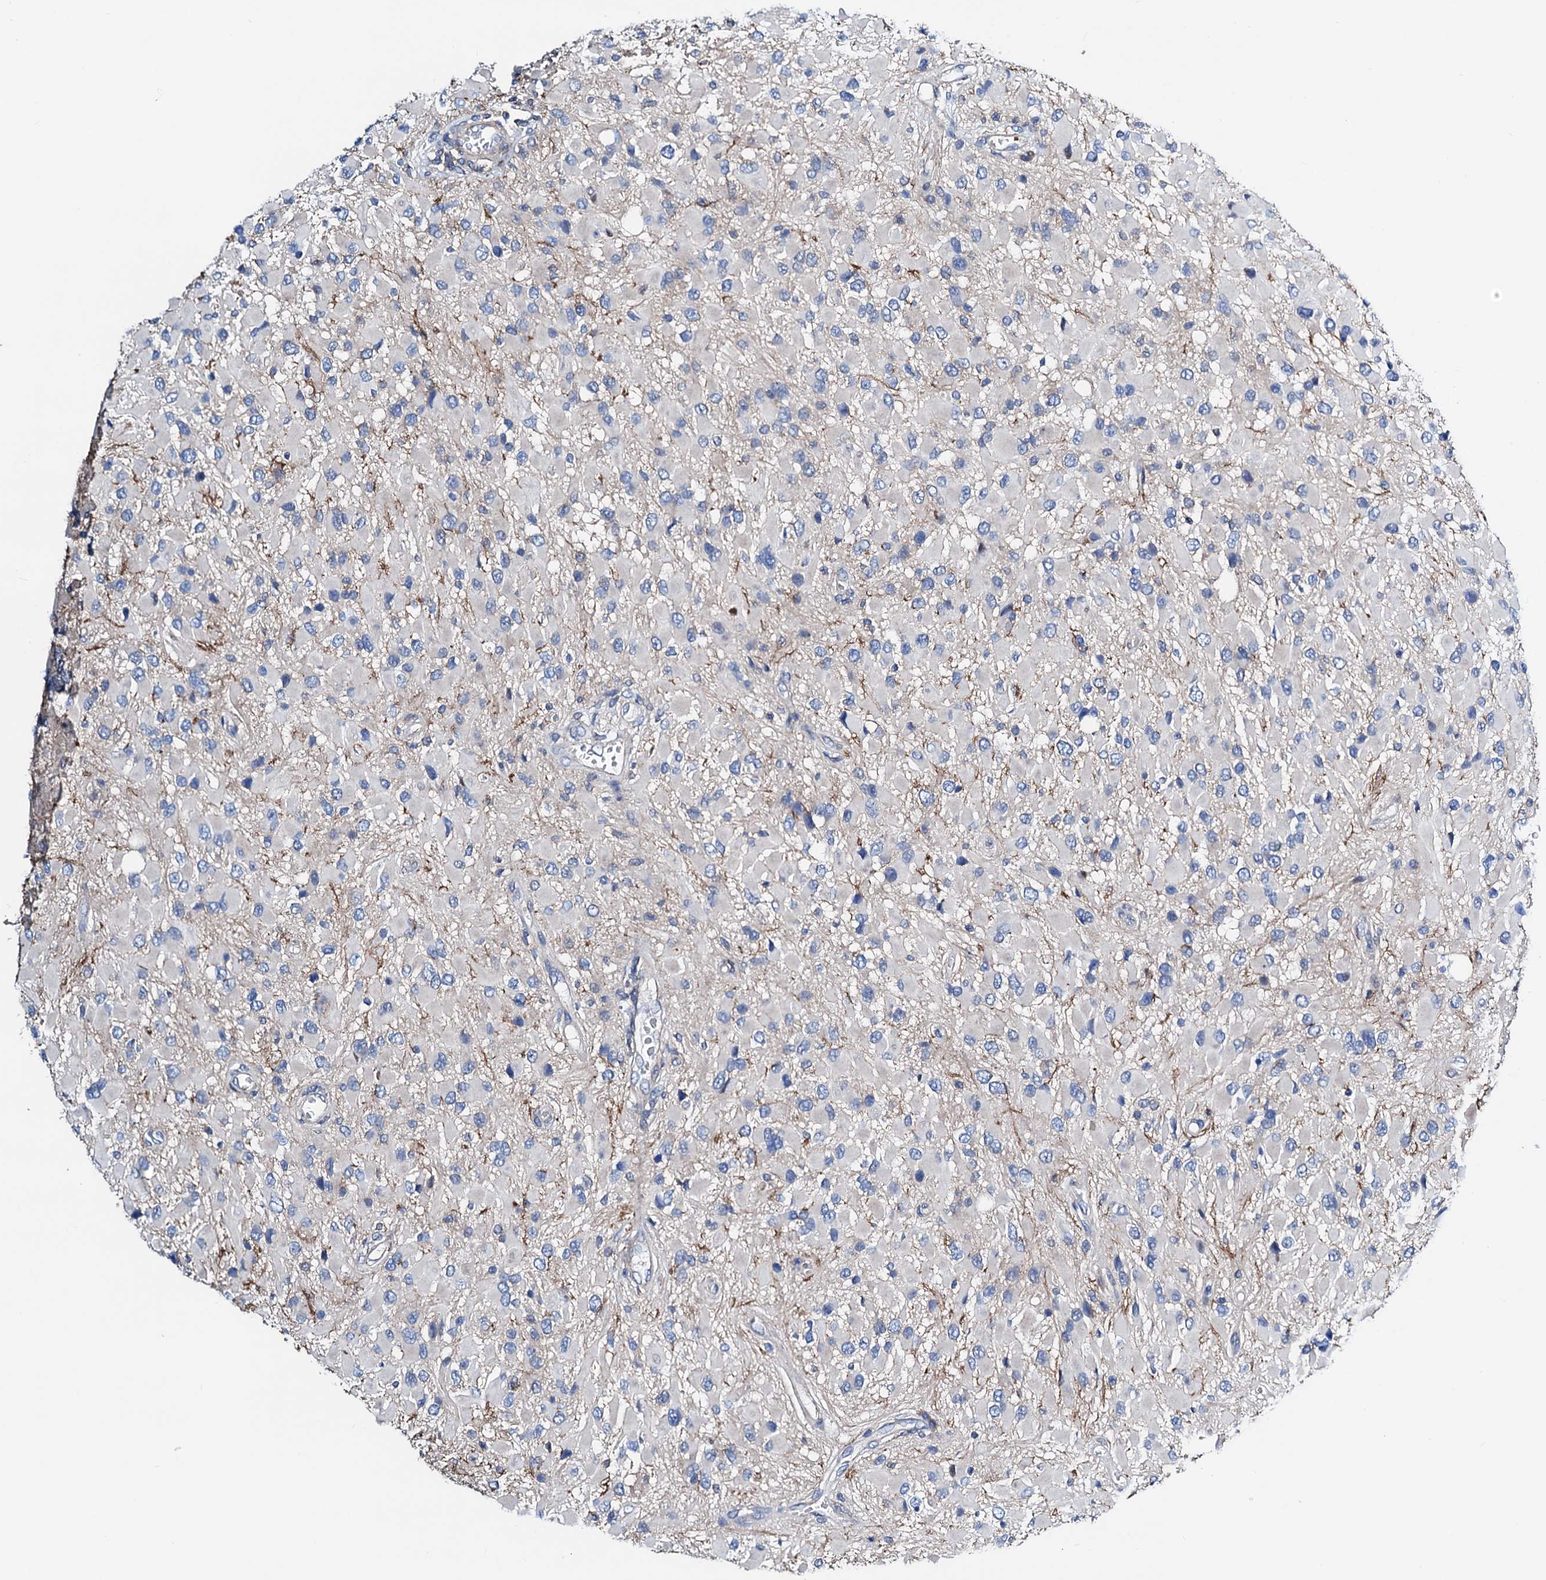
{"staining": {"intensity": "negative", "quantity": "none", "location": "none"}, "tissue": "glioma", "cell_type": "Tumor cells", "image_type": "cancer", "snomed": [{"axis": "morphology", "description": "Glioma, malignant, High grade"}, {"axis": "topography", "description": "Brain"}], "caption": "Malignant glioma (high-grade) was stained to show a protein in brown. There is no significant positivity in tumor cells.", "gene": "GCOM1", "patient": {"sex": "male", "age": 53}}